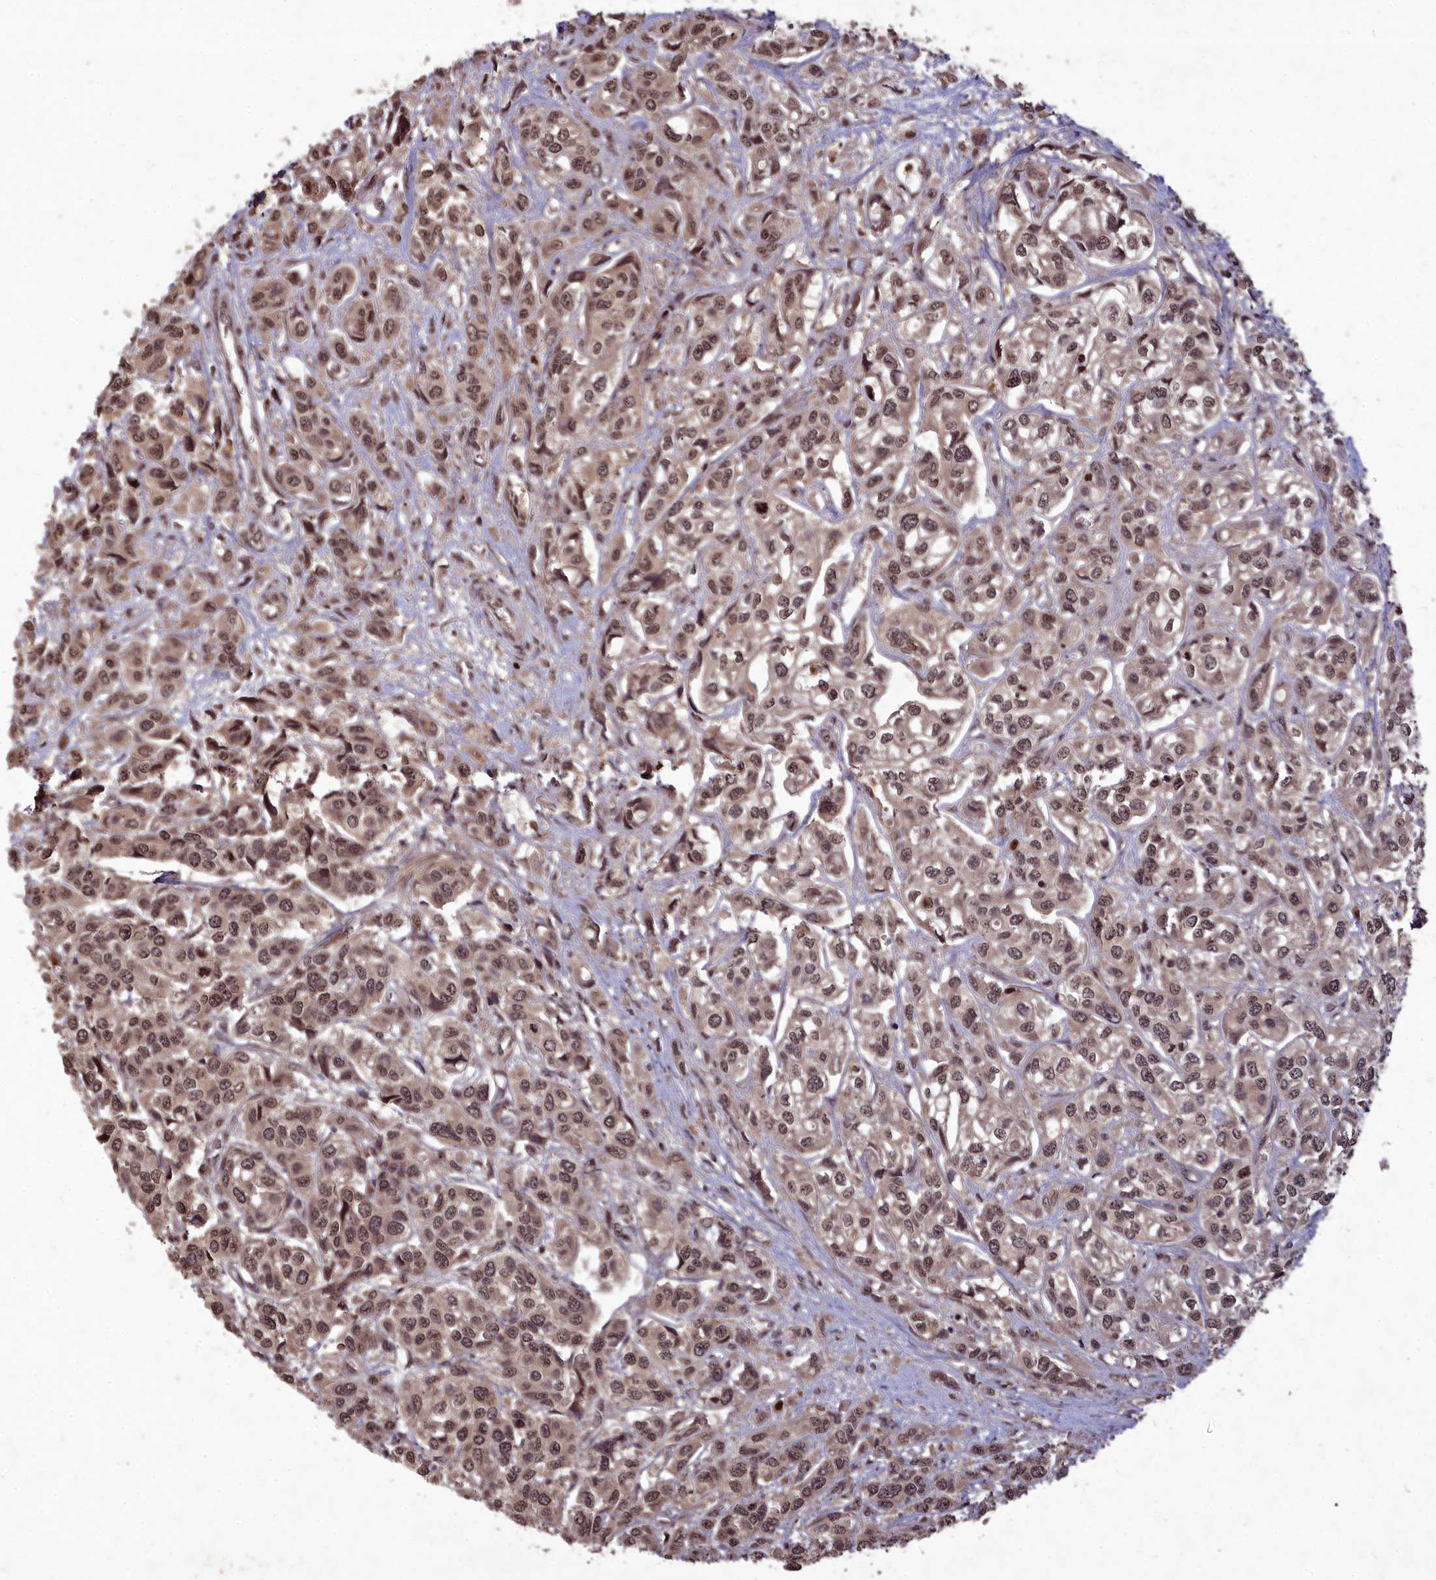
{"staining": {"intensity": "moderate", "quantity": ">75%", "location": "nuclear"}, "tissue": "urothelial cancer", "cell_type": "Tumor cells", "image_type": "cancer", "snomed": [{"axis": "morphology", "description": "Urothelial carcinoma, High grade"}, {"axis": "topography", "description": "Urinary bladder"}], "caption": "A micrograph of urothelial cancer stained for a protein demonstrates moderate nuclear brown staining in tumor cells. The protein of interest is stained brown, and the nuclei are stained in blue (DAB (3,3'-diaminobenzidine) IHC with brightfield microscopy, high magnification).", "gene": "SRMS", "patient": {"sex": "male", "age": 67}}